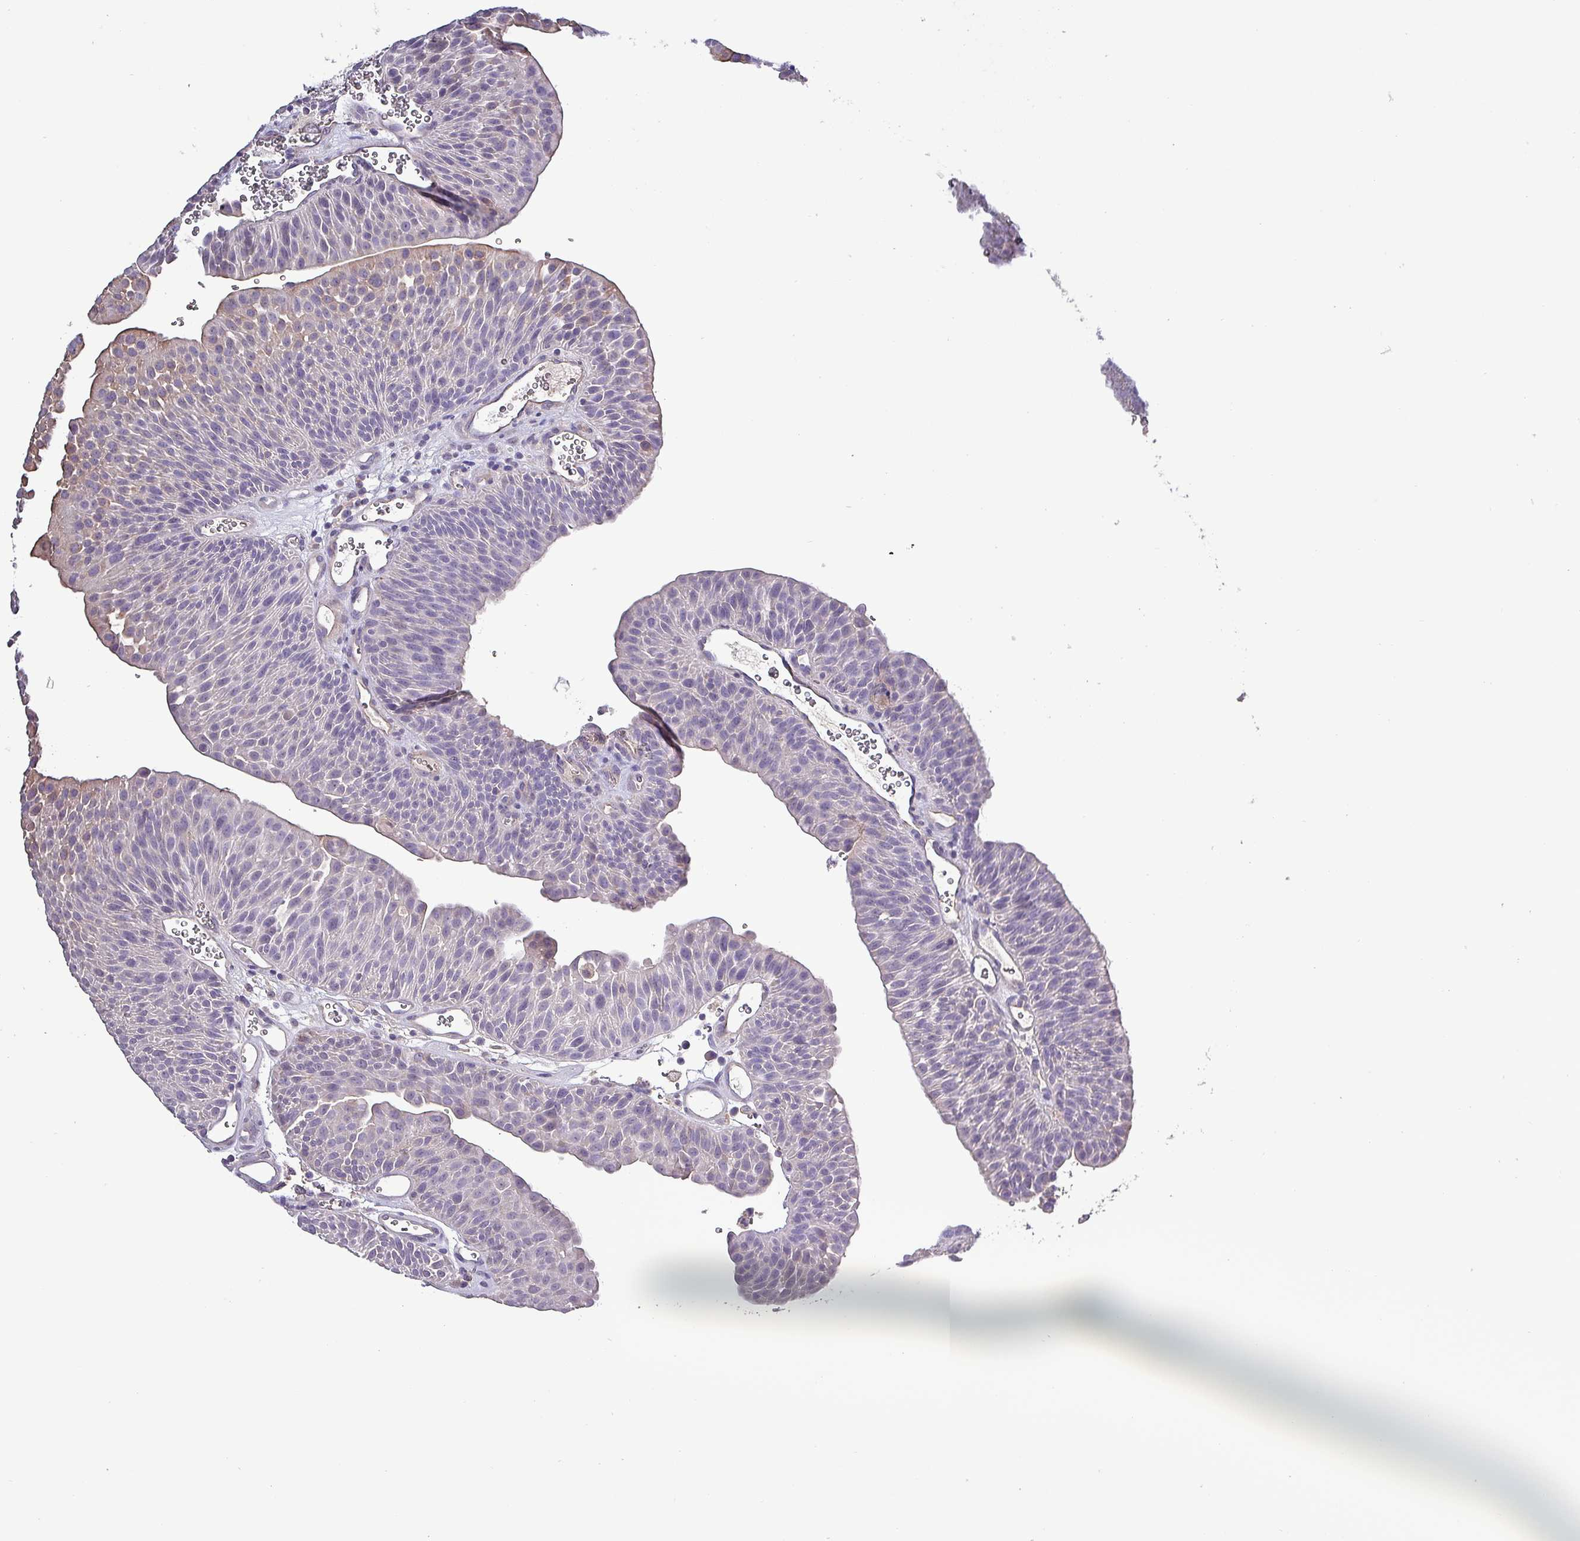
{"staining": {"intensity": "negative", "quantity": "none", "location": "none"}, "tissue": "urothelial cancer", "cell_type": "Tumor cells", "image_type": "cancer", "snomed": [{"axis": "morphology", "description": "Urothelial carcinoma, NOS"}, {"axis": "topography", "description": "Urinary bladder"}], "caption": "Immunohistochemistry (IHC) micrograph of neoplastic tissue: transitional cell carcinoma stained with DAB (3,3'-diaminobenzidine) exhibits no significant protein expression in tumor cells. (DAB immunohistochemistry, high magnification).", "gene": "HTRA4", "patient": {"sex": "male", "age": 67}}